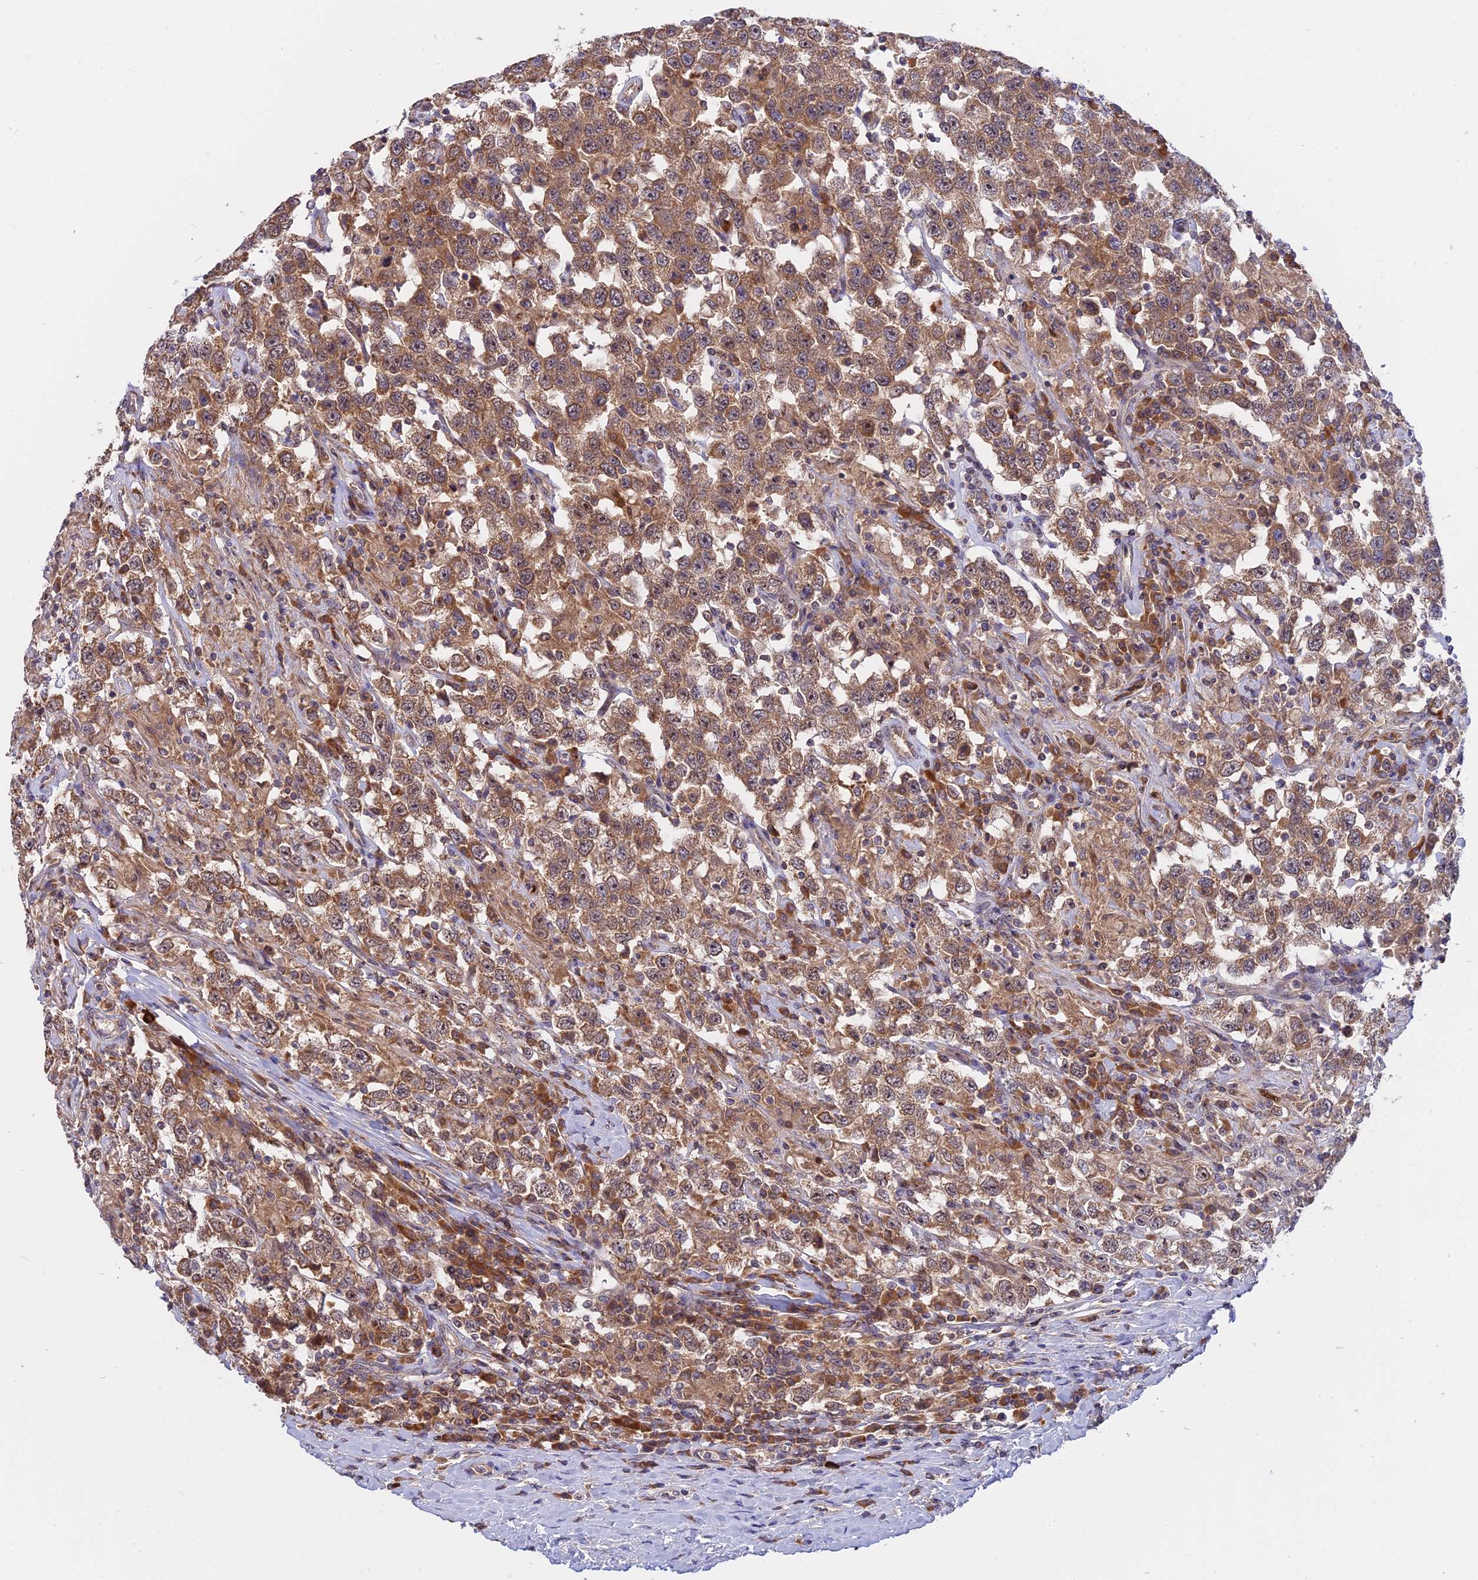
{"staining": {"intensity": "moderate", "quantity": ">75%", "location": "cytoplasmic/membranous"}, "tissue": "testis cancer", "cell_type": "Tumor cells", "image_type": "cancer", "snomed": [{"axis": "morphology", "description": "Seminoma, NOS"}, {"axis": "topography", "description": "Testis"}], "caption": "Moderate cytoplasmic/membranous protein expression is seen in approximately >75% of tumor cells in testis cancer (seminoma).", "gene": "IL21R", "patient": {"sex": "male", "age": 41}}